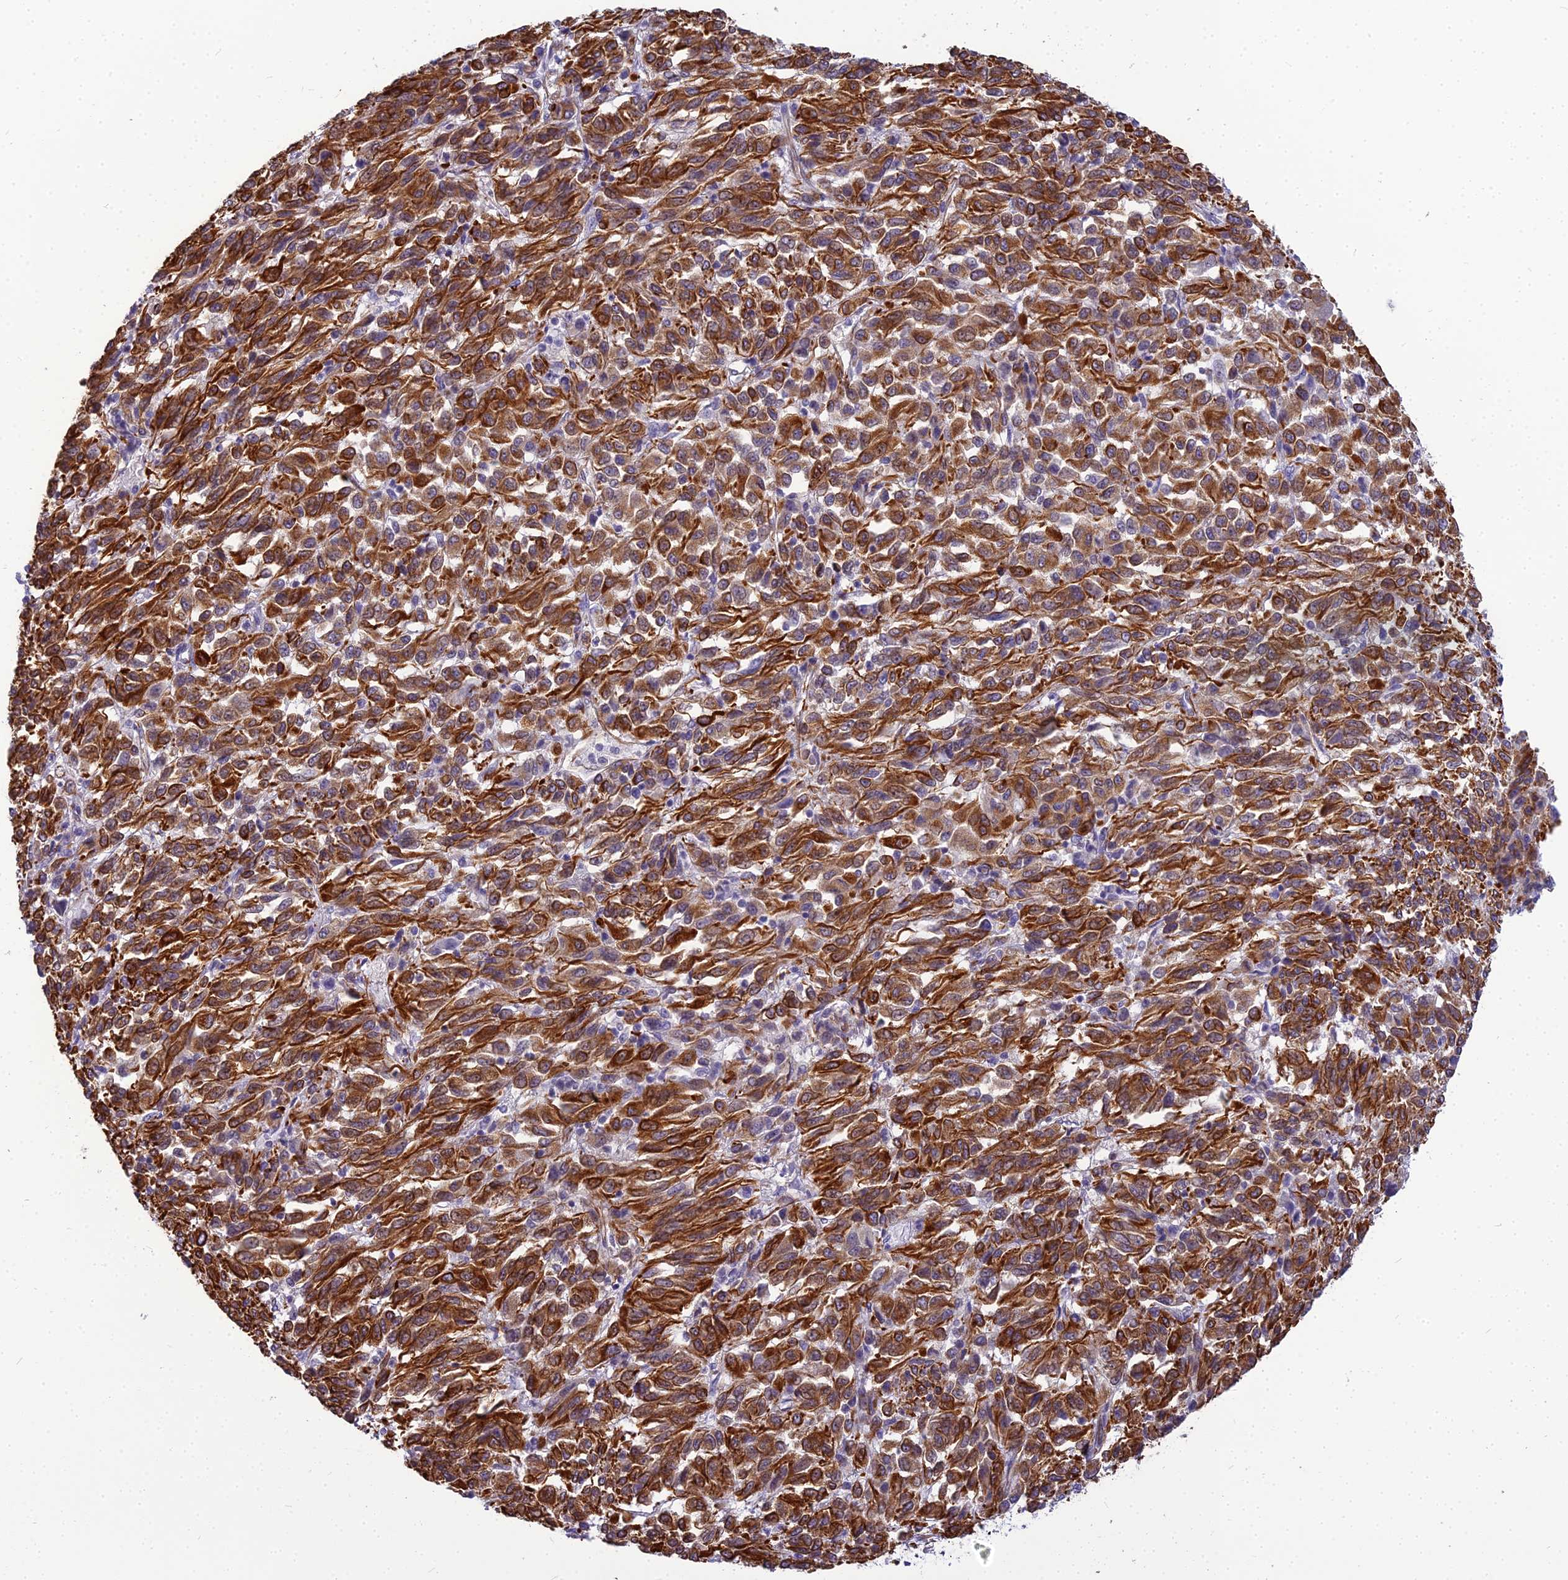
{"staining": {"intensity": "strong", "quantity": ">75%", "location": "cytoplasmic/membranous"}, "tissue": "melanoma", "cell_type": "Tumor cells", "image_type": "cancer", "snomed": [{"axis": "morphology", "description": "Malignant melanoma, Metastatic site"}, {"axis": "topography", "description": "Lung"}], "caption": "This histopathology image displays immunohistochemistry staining of human malignant melanoma (metastatic site), with high strong cytoplasmic/membranous staining in approximately >75% of tumor cells.", "gene": "RGL3", "patient": {"sex": "male", "age": 64}}